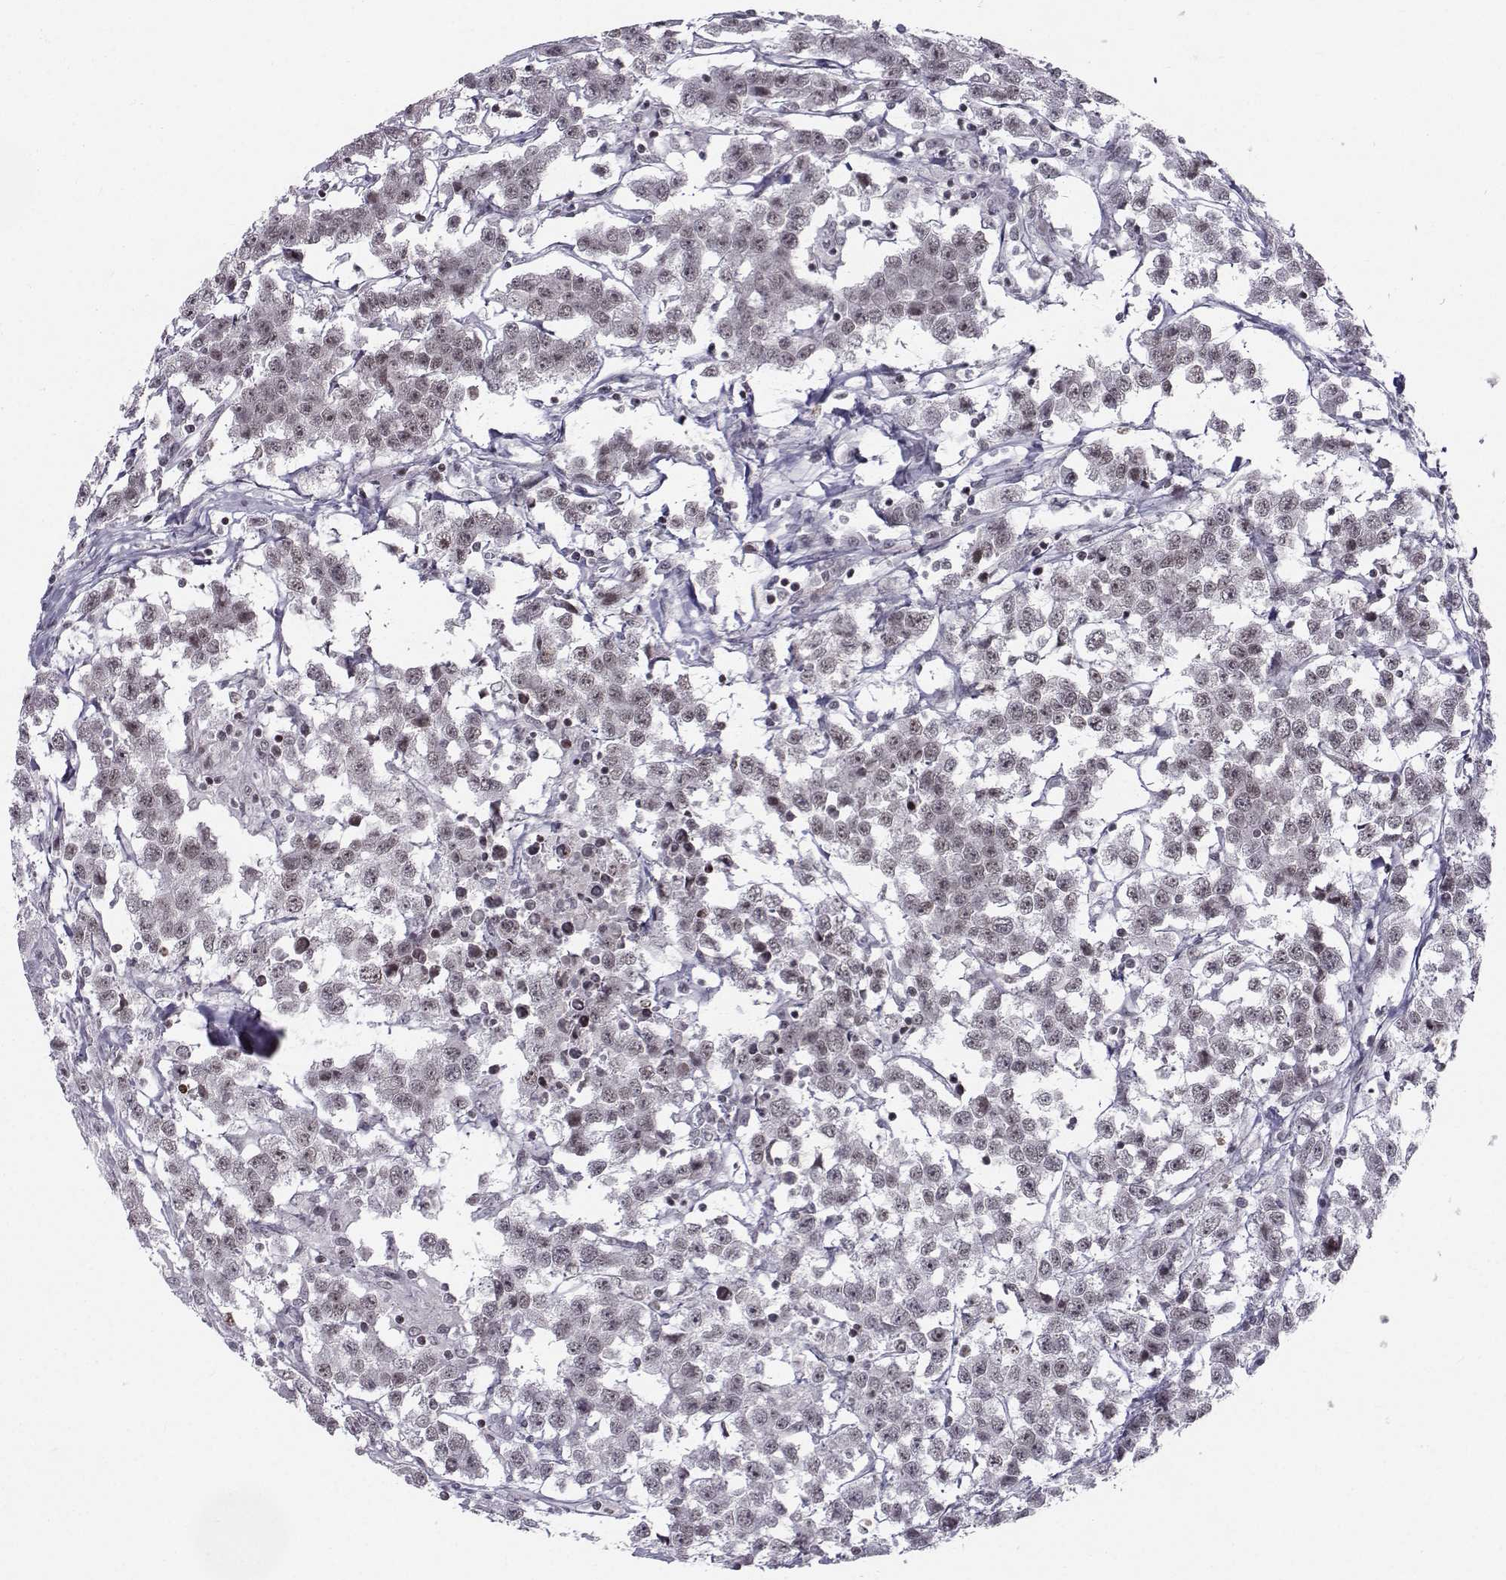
{"staining": {"intensity": "negative", "quantity": "none", "location": "none"}, "tissue": "testis cancer", "cell_type": "Tumor cells", "image_type": "cancer", "snomed": [{"axis": "morphology", "description": "Seminoma, NOS"}, {"axis": "topography", "description": "Testis"}], "caption": "This micrograph is of testis cancer stained with immunohistochemistry (IHC) to label a protein in brown with the nuclei are counter-stained blue. There is no expression in tumor cells.", "gene": "MARCHF4", "patient": {"sex": "male", "age": 59}}